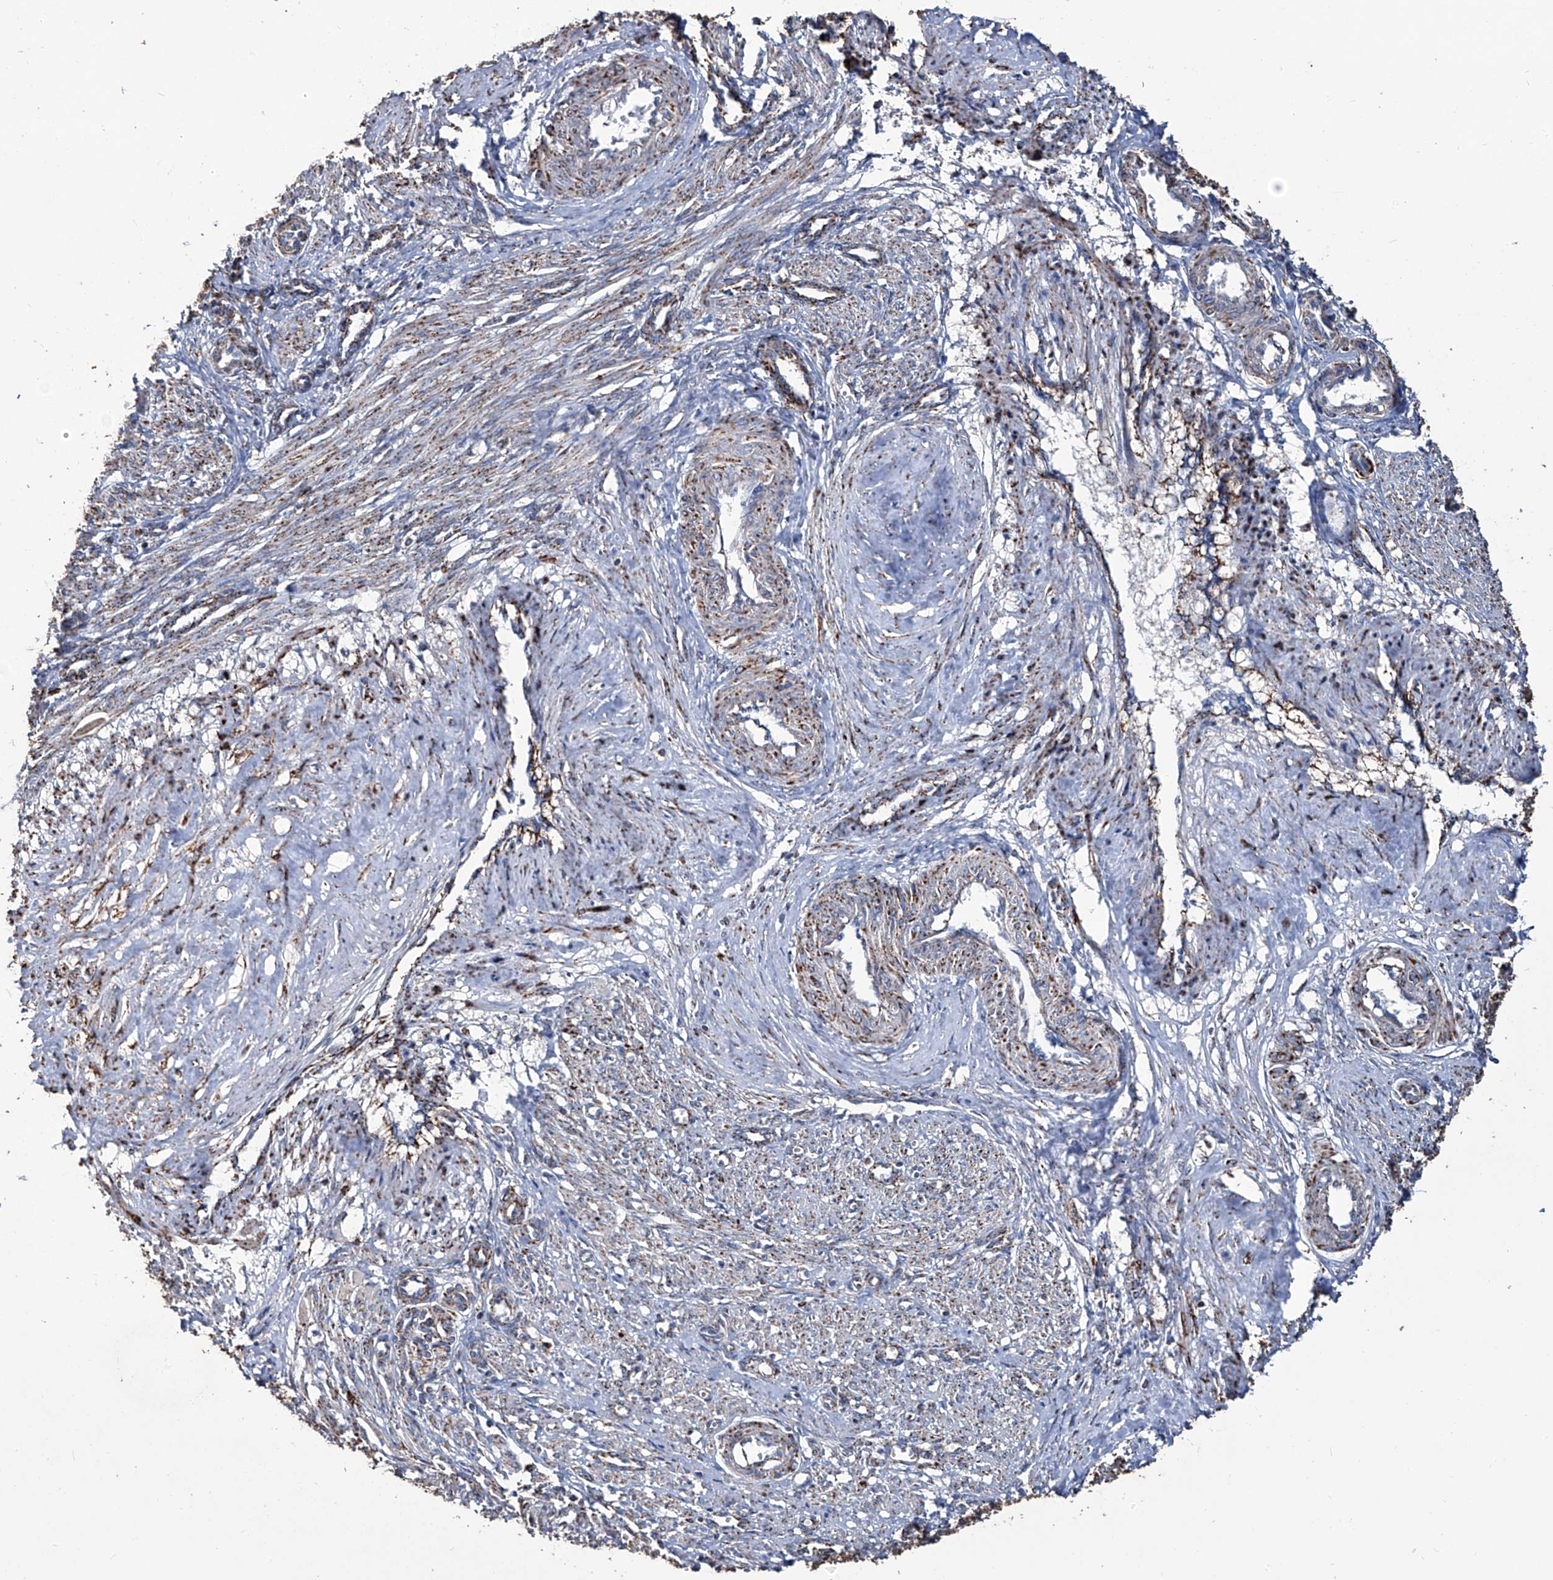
{"staining": {"intensity": "weak", "quantity": "25%-75%", "location": "cytoplasmic/membranous"}, "tissue": "smooth muscle", "cell_type": "Smooth muscle cells", "image_type": "normal", "snomed": [{"axis": "morphology", "description": "Normal tissue, NOS"}, {"axis": "topography", "description": "Endometrium"}], "caption": "A photomicrograph of human smooth muscle stained for a protein reveals weak cytoplasmic/membranous brown staining in smooth muscle cells.", "gene": "NHS", "patient": {"sex": "female", "age": 33}}